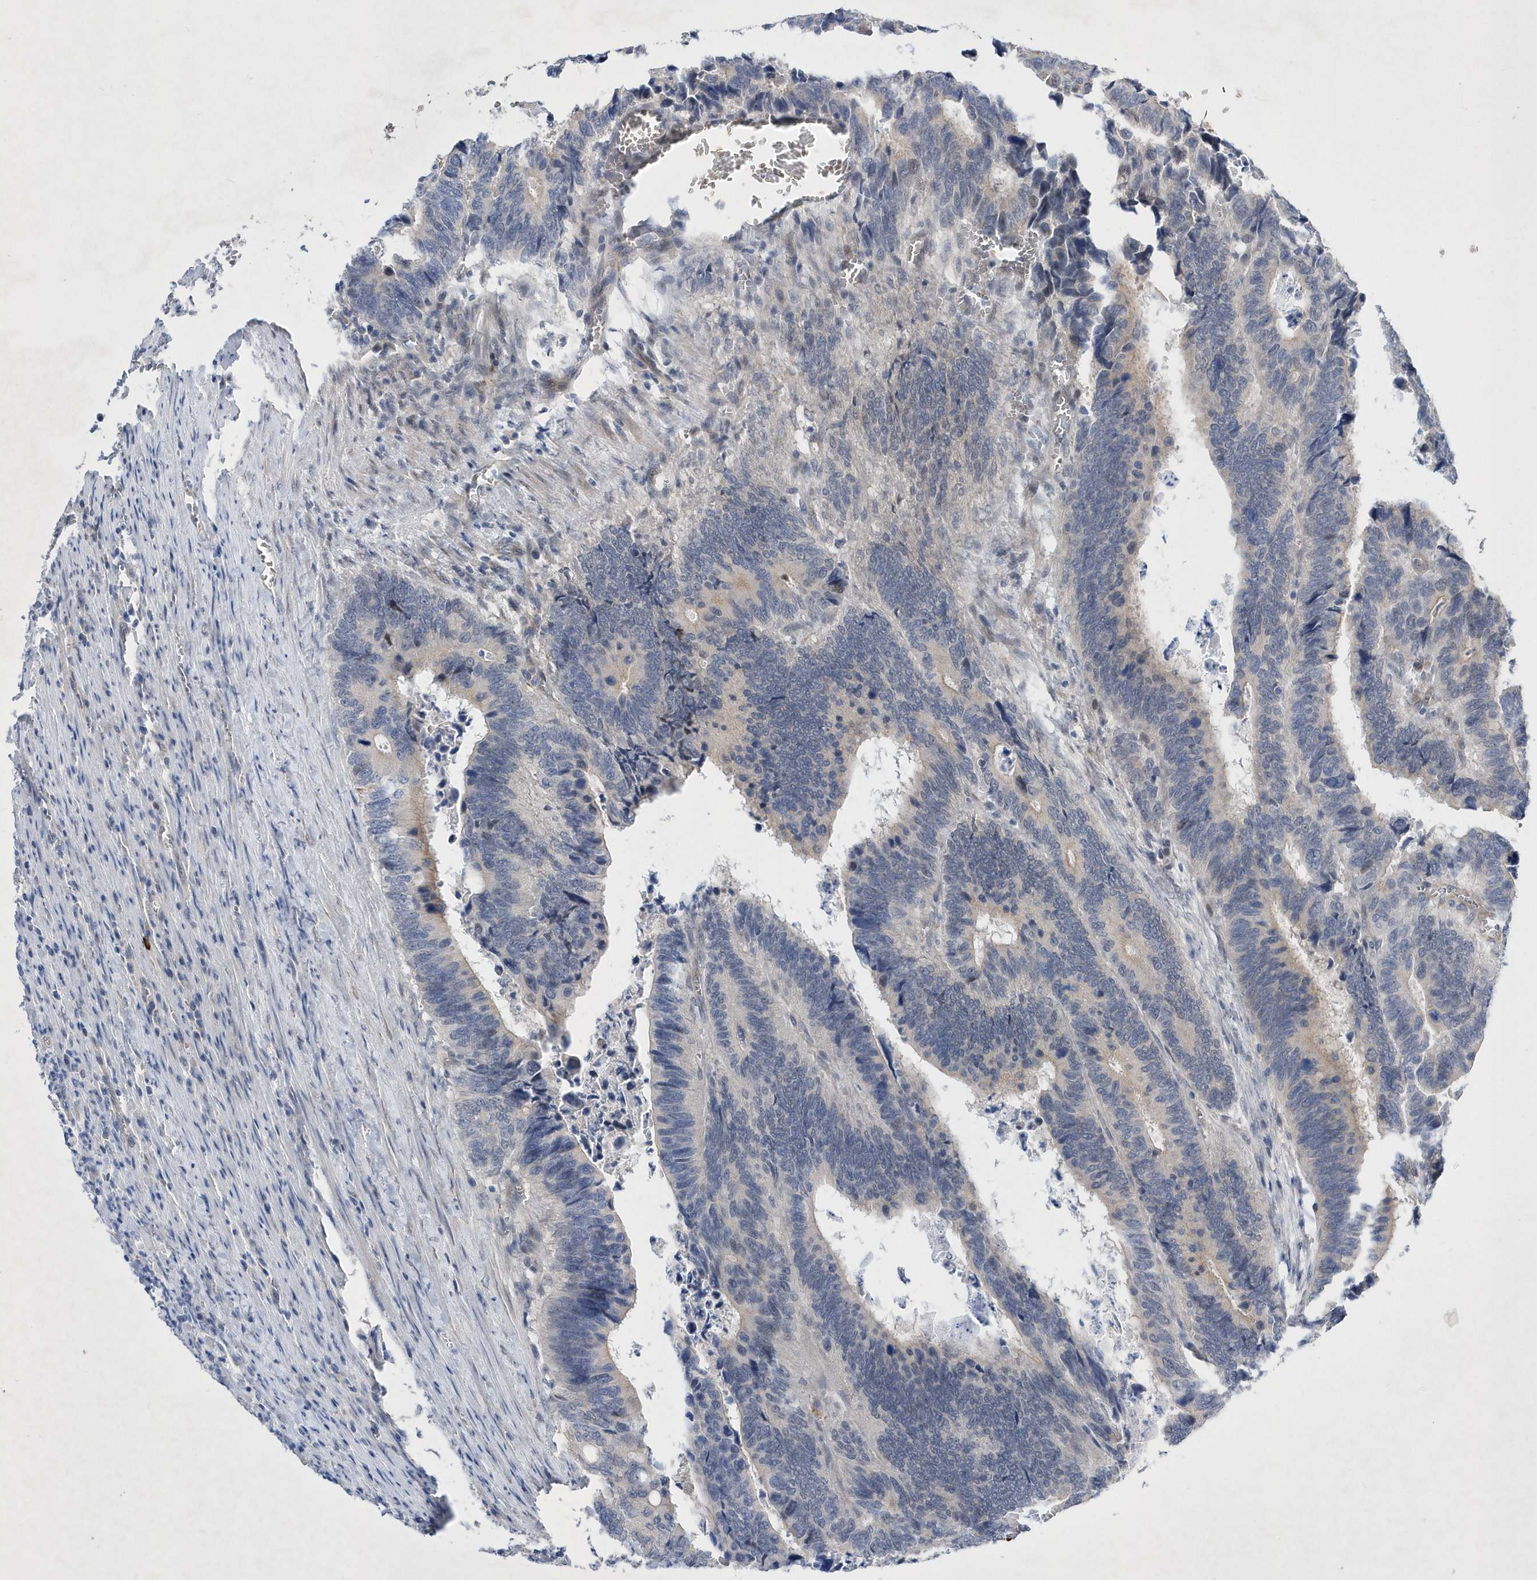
{"staining": {"intensity": "negative", "quantity": "none", "location": "none"}, "tissue": "colorectal cancer", "cell_type": "Tumor cells", "image_type": "cancer", "snomed": [{"axis": "morphology", "description": "Adenocarcinoma, NOS"}, {"axis": "topography", "description": "Colon"}], "caption": "This is a image of IHC staining of colorectal cancer (adenocarcinoma), which shows no staining in tumor cells.", "gene": "ZNF875", "patient": {"sex": "male", "age": 72}}